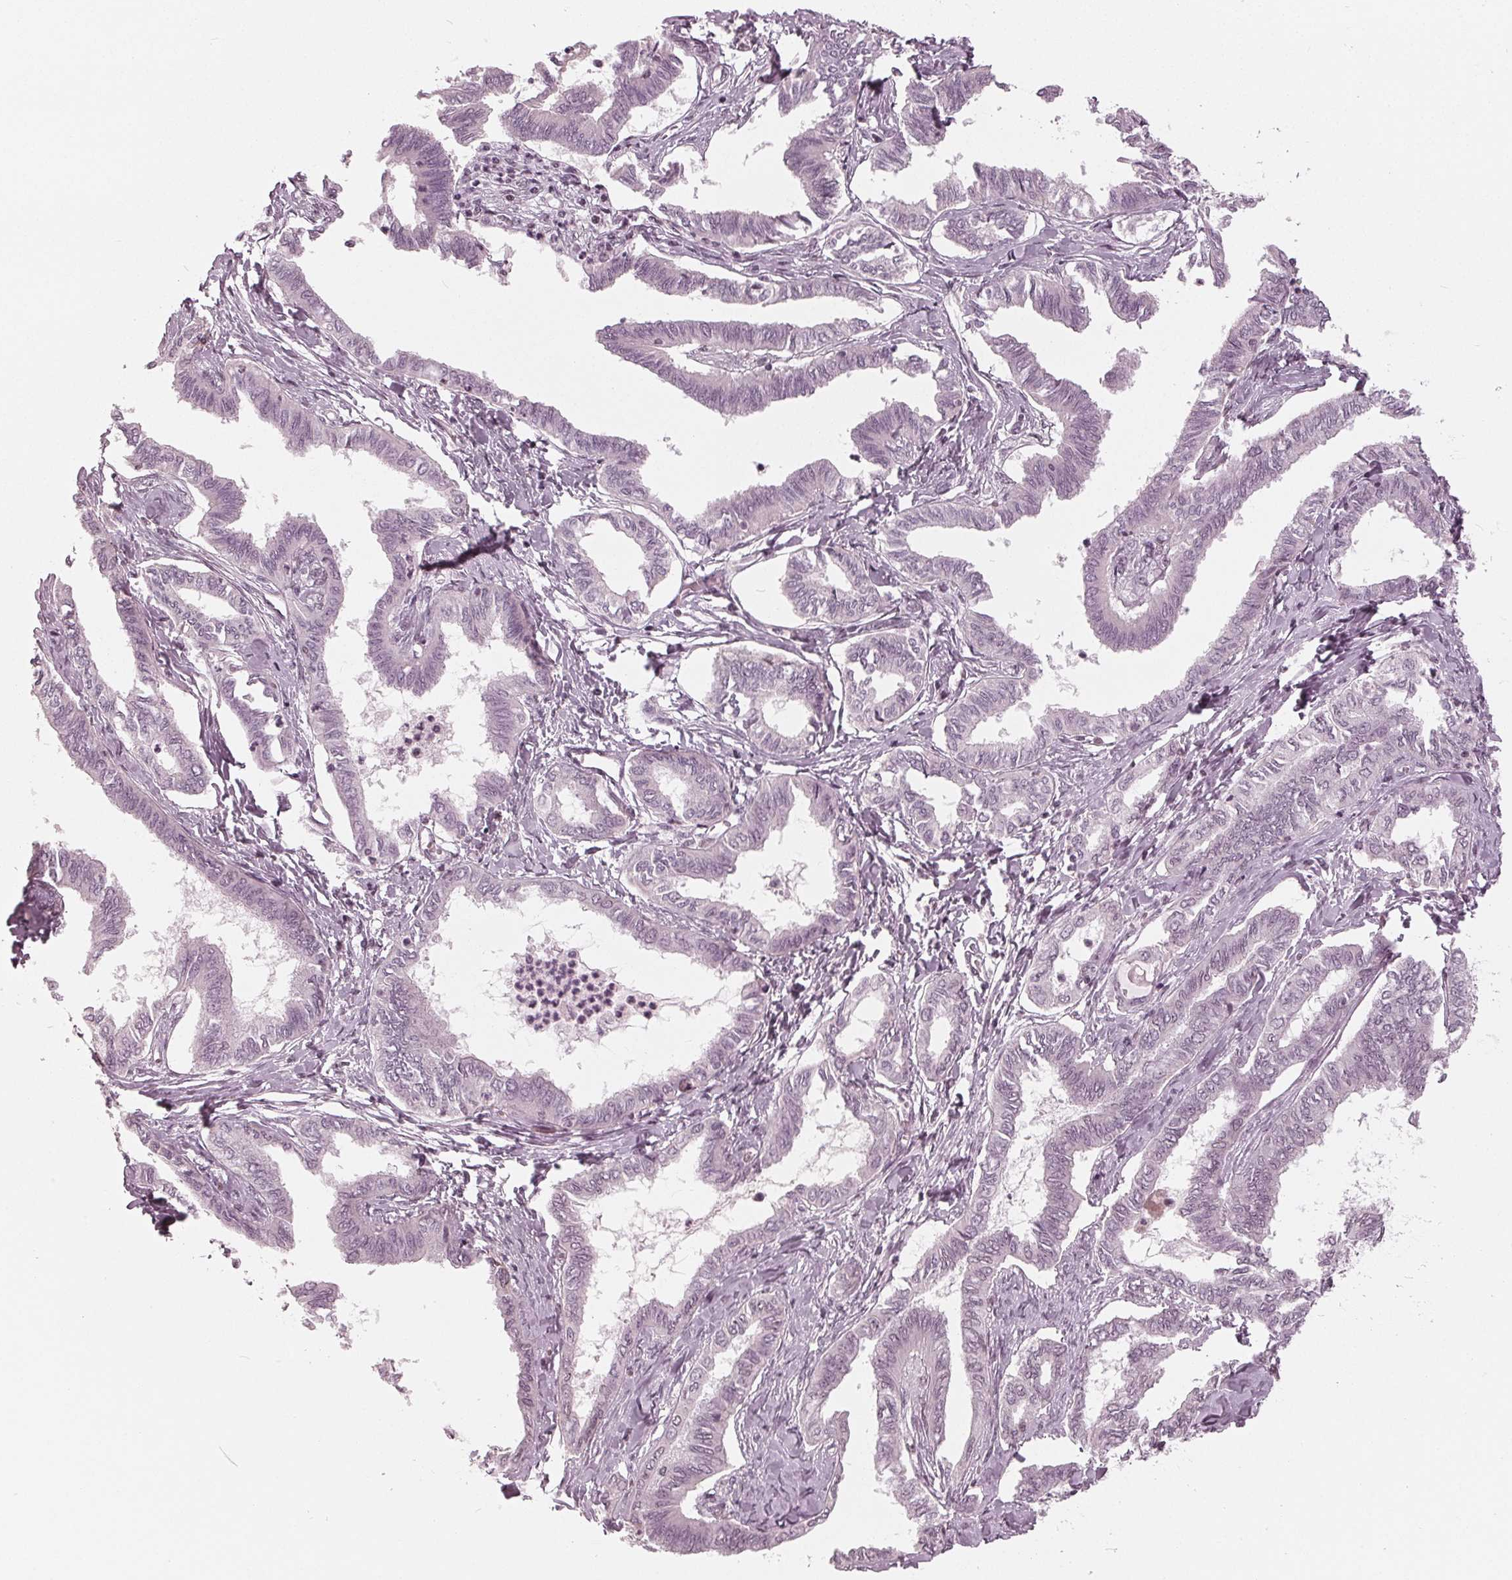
{"staining": {"intensity": "negative", "quantity": "none", "location": "none"}, "tissue": "ovarian cancer", "cell_type": "Tumor cells", "image_type": "cancer", "snomed": [{"axis": "morphology", "description": "Carcinoma, endometroid"}, {"axis": "topography", "description": "Ovary"}], "caption": "There is no significant staining in tumor cells of ovarian cancer (endometroid carcinoma).", "gene": "DNMT3L", "patient": {"sex": "female", "age": 70}}